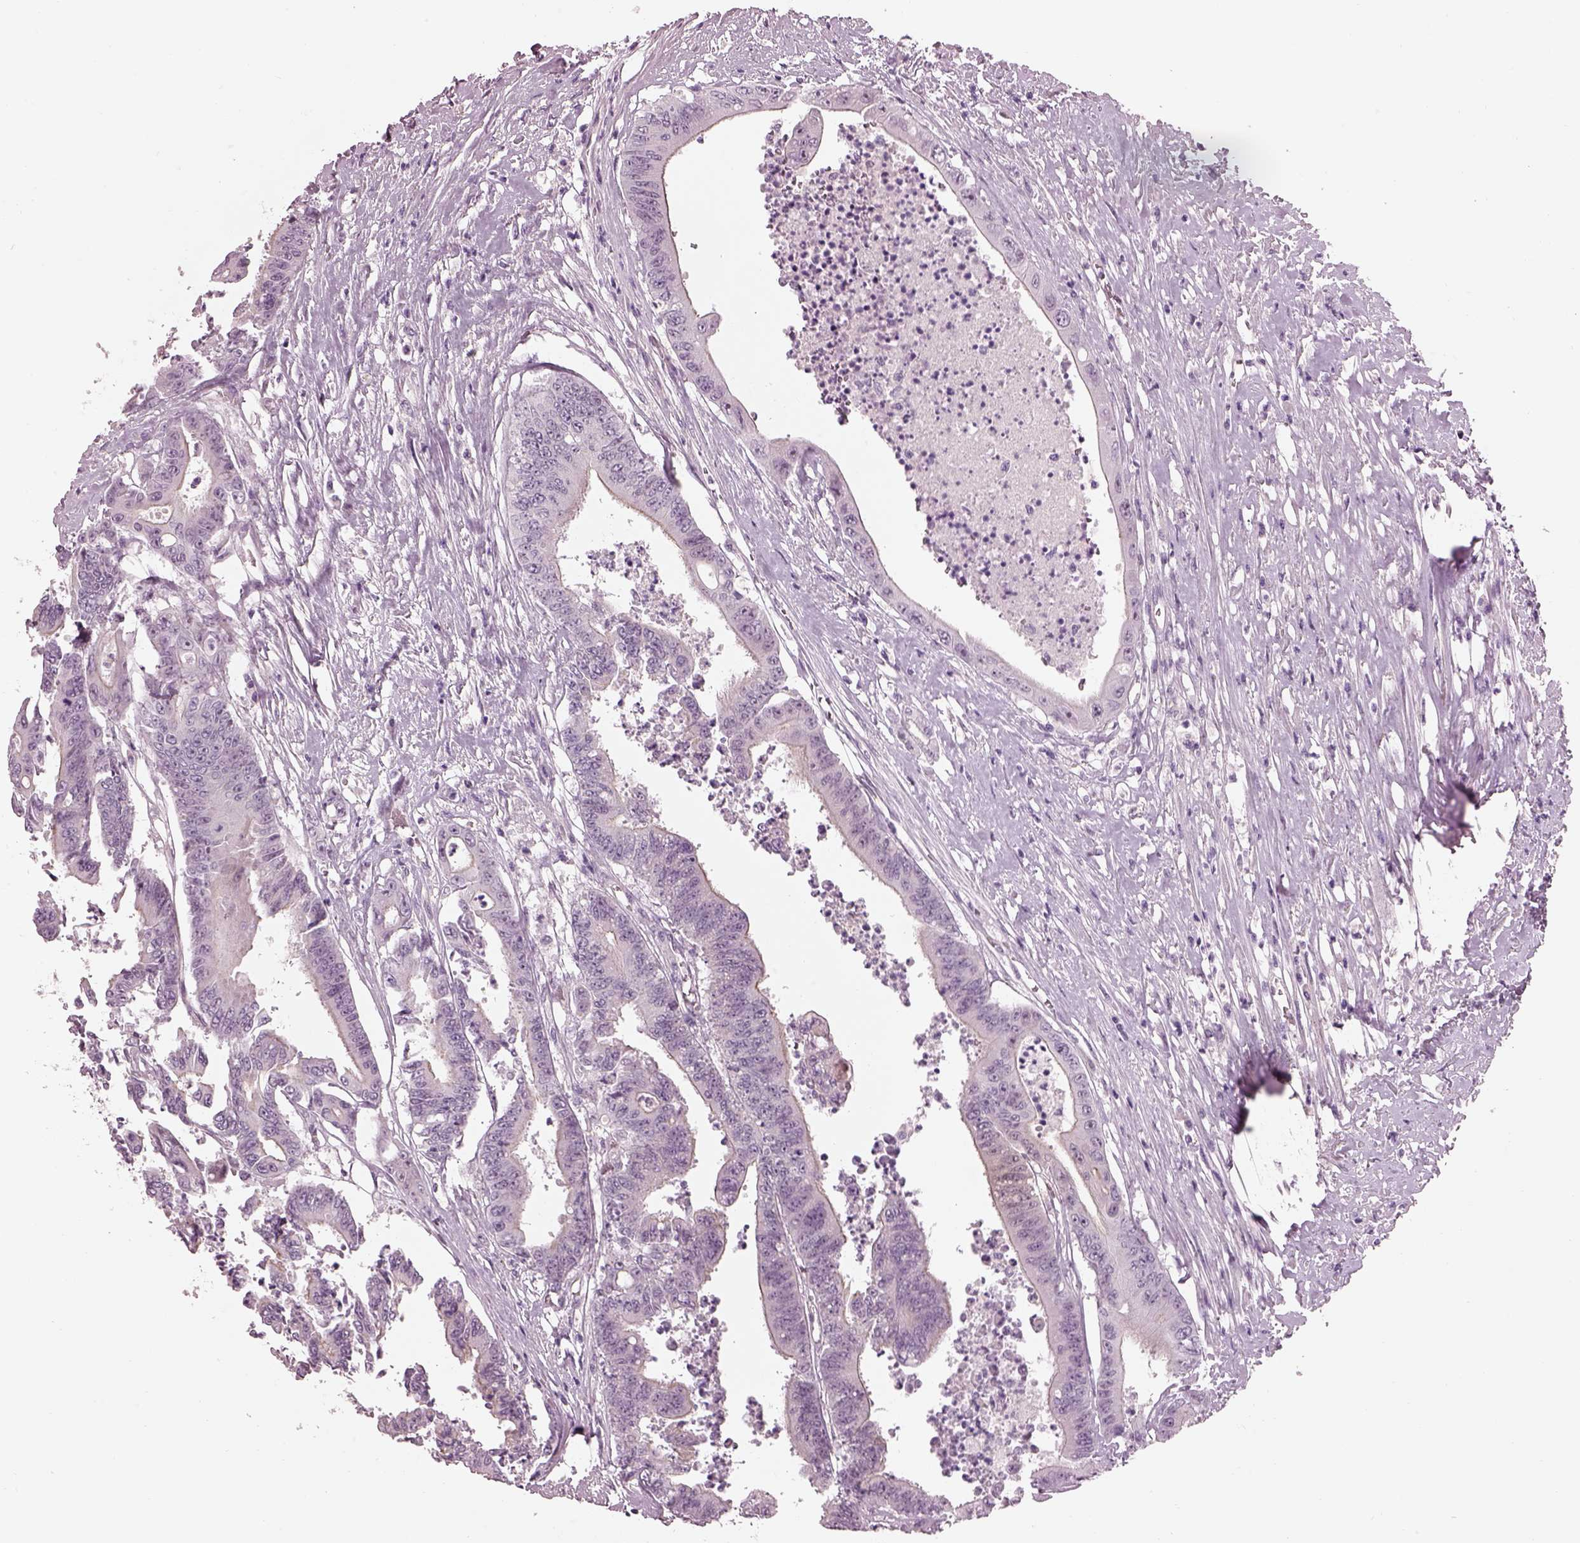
{"staining": {"intensity": "negative", "quantity": "none", "location": "none"}, "tissue": "colorectal cancer", "cell_type": "Tumor cells", "image_type": "cancer", "snomed": [{"axis": "morphology", "description": "Adenocarcinoma, NOS"}, {"axis": "topography", "description": "Rectum"}], "caption": "Tumor cells show no significant staining in adenocarcinoma (colorectal). (Brightfield microscopy of DAB (3,3'-diaminobenzidine) immunohistochemistry at high magnification).", "gene": "CACNG4", "patient": {"sex": "male", "age": 54}}